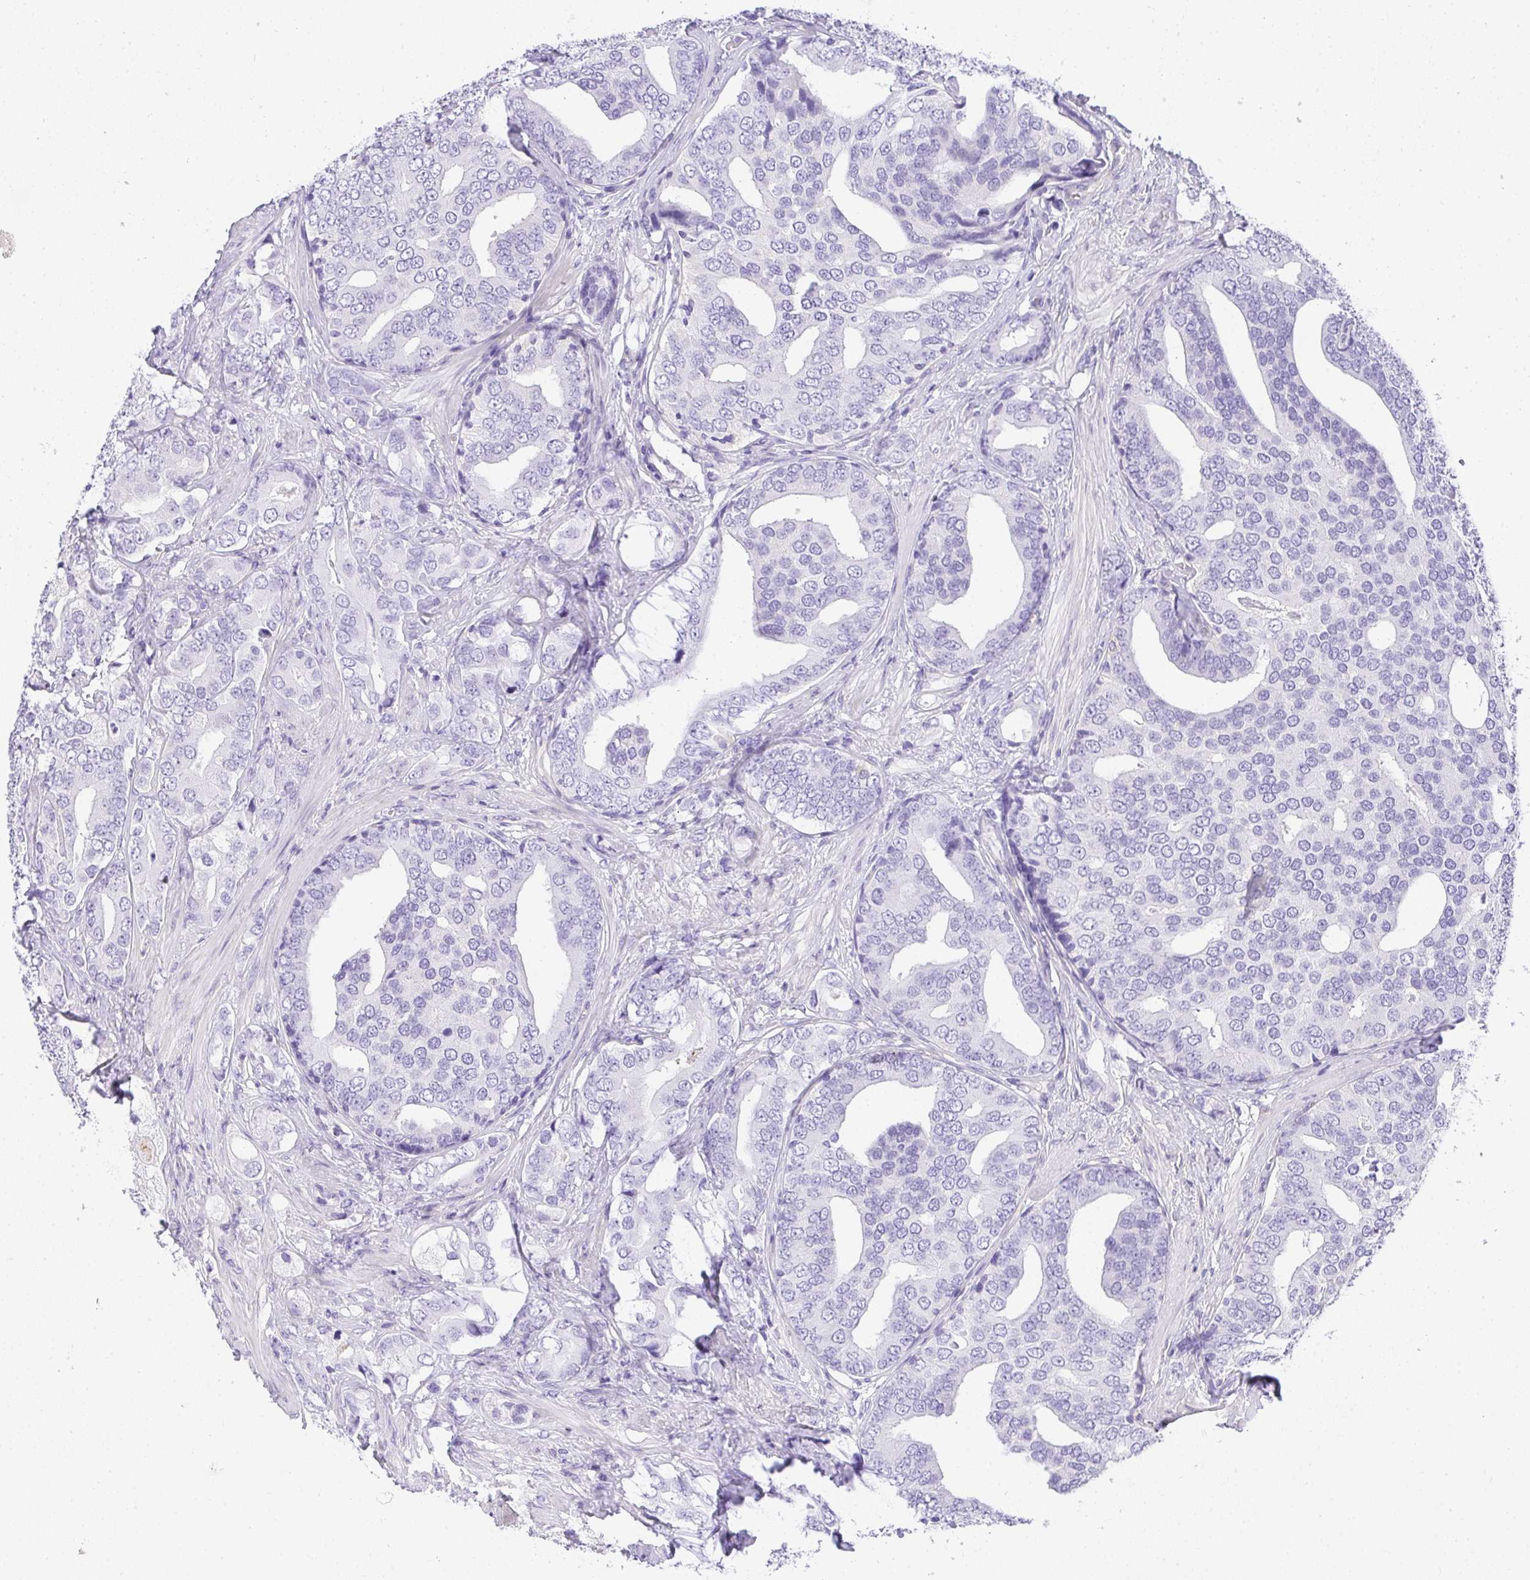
{"staining": {"intensity": "negative", "quantity": "none", "location": "none"}, "tissue": "prostate cancer", "cell_type": "Tumor cells", "image_type": "cancer", "snomed": [{"axis": "morphology", "description": "Adenocarcinoma, High grade"}, {"axis": "topography", "description": "Prostate"}], "caption": "The photomicrograph shows no significant expression in tumor cells of high-grade adenocarcinoma (prostate). Nuclei are stained in blue.", "gene": "PLPPR3", "patient": {"sex": "male", "age": 62}}